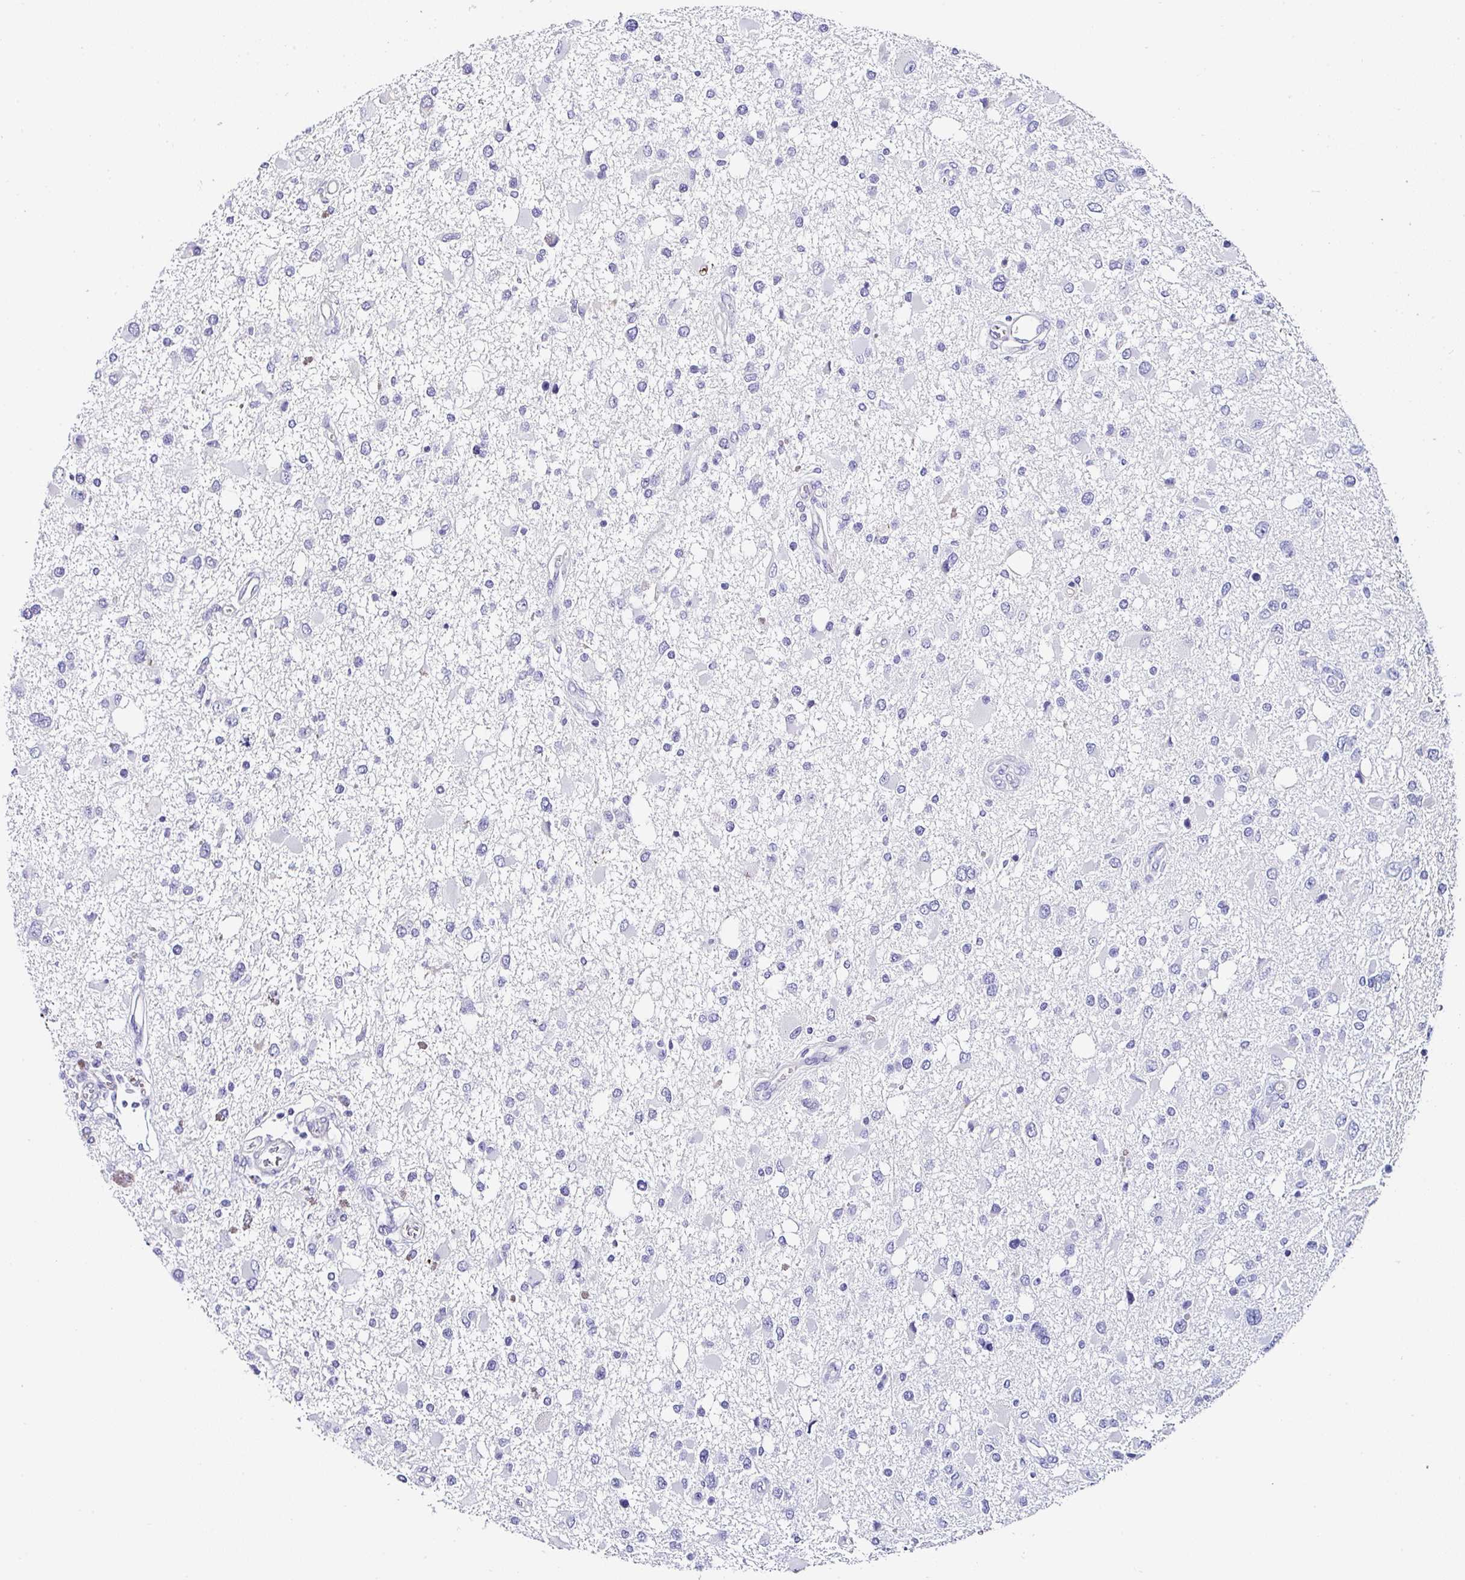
{"staining": {"intensity": "negative", "quantity": "none", "location": "none"}, "tissue": "glioma", "cell_type": "Tumor cells", "image_type": "cancer", "snomed": [{"axis": "morphology", "description": "Glioma, malignant, High grade"}, {"axis": "topography", "description": "Brain"}], "caption": "Immunohistochemical staining of high-grade glioma (malignant) reveals no significant expression in tumor cells.", "gene": "TMPRSS11E", "patient": {"sex": "male", "age": 53}}